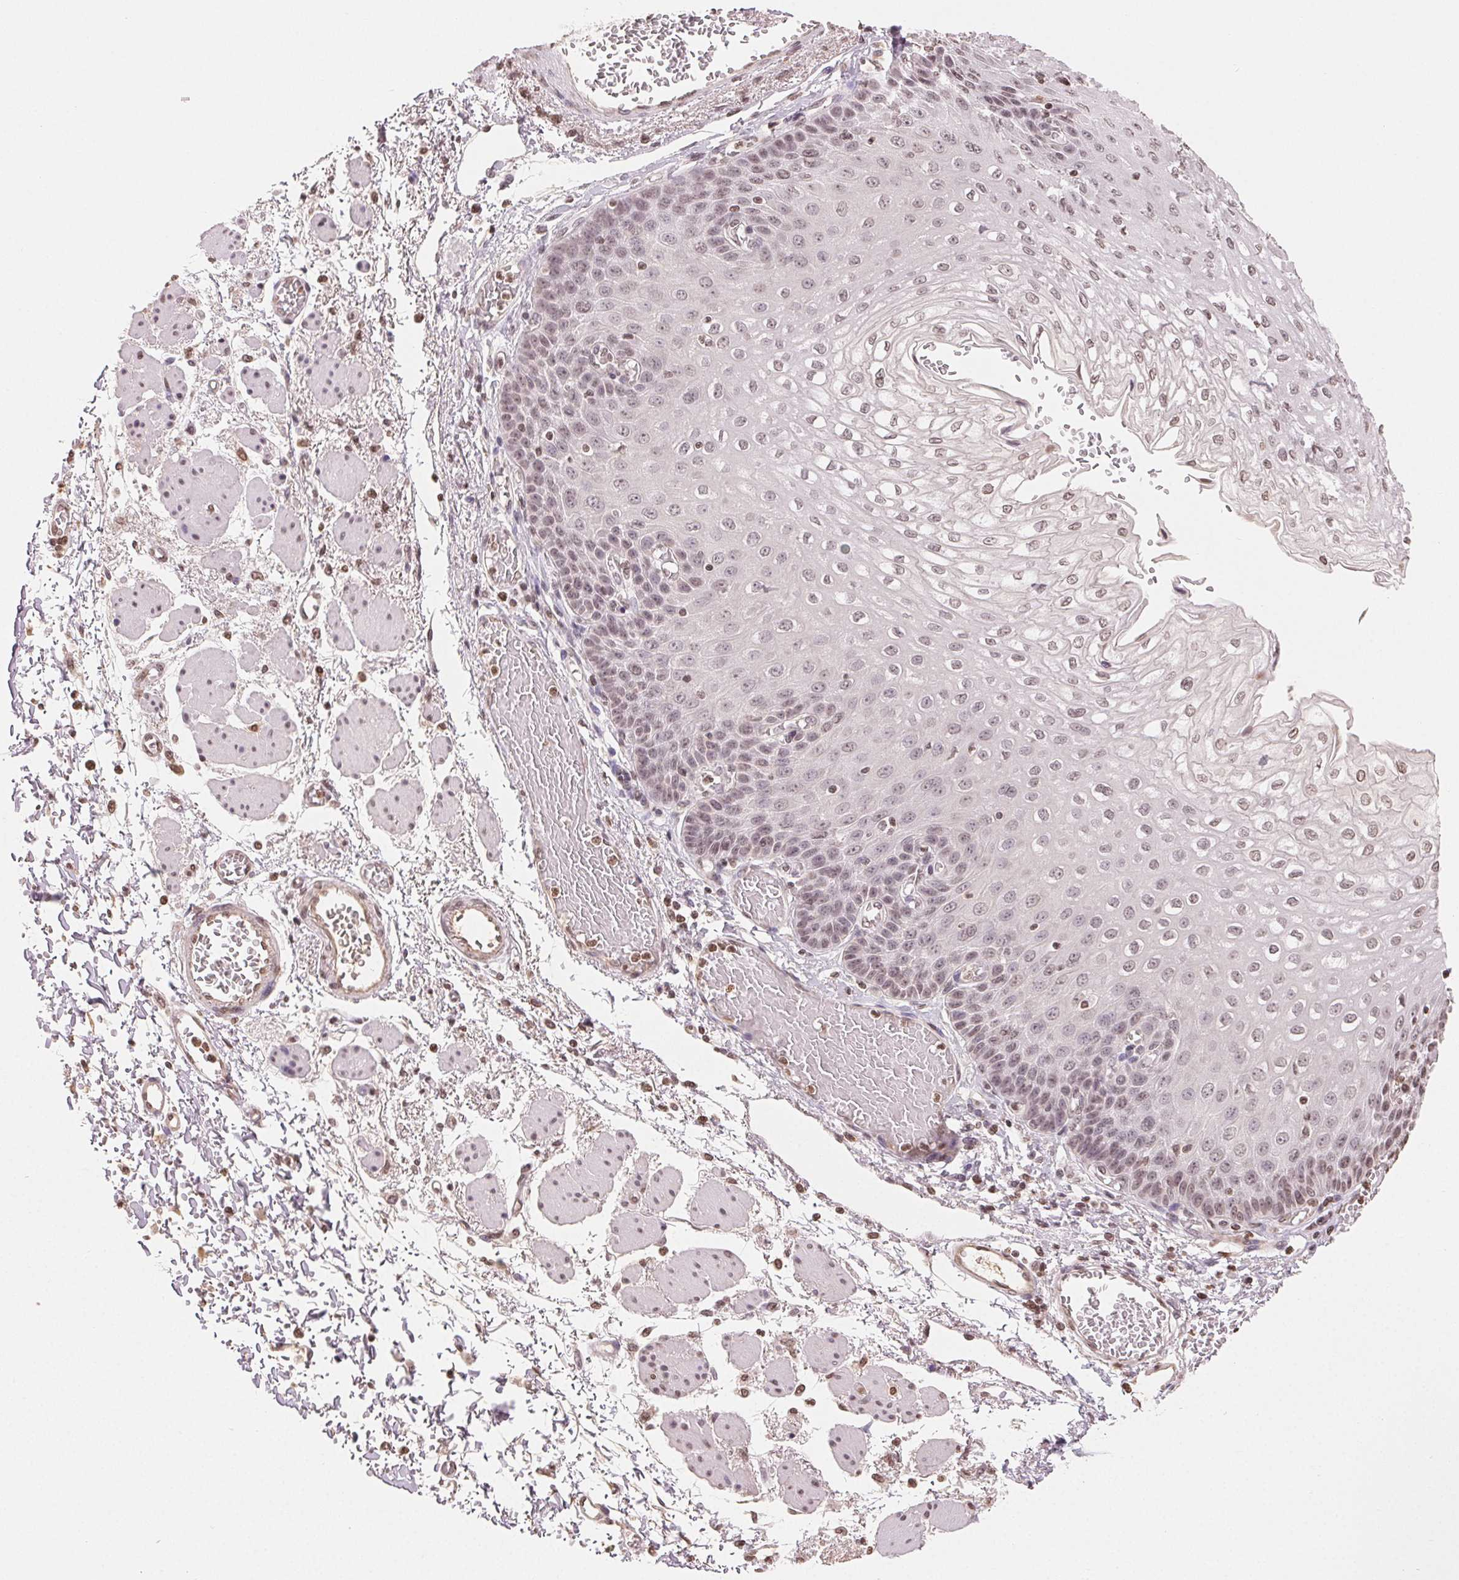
{"staining": {"intensity": "weak", "quantity": "25%-75%", "location": "nuclear"}, "tissue": "esophagus", "cell_type": "Squamous epithelial cells", "image_type": "normal", "snomed": [{"axis": "morphology", "description": "Normal tissue, NOS"}, {"axis": "morphology", "description": "Adenocarcinoma, NOS"}, {"axis": "topography", "description": "Esophagus"}], "caption": "DAB immunohistochemical staining of unremarkable human esophagus displays weak nuclear protein expression in about 25%-75% of squamous epithelial cells.", "gene": "TBP", "patient": {"sex": "male", "age": 81}}